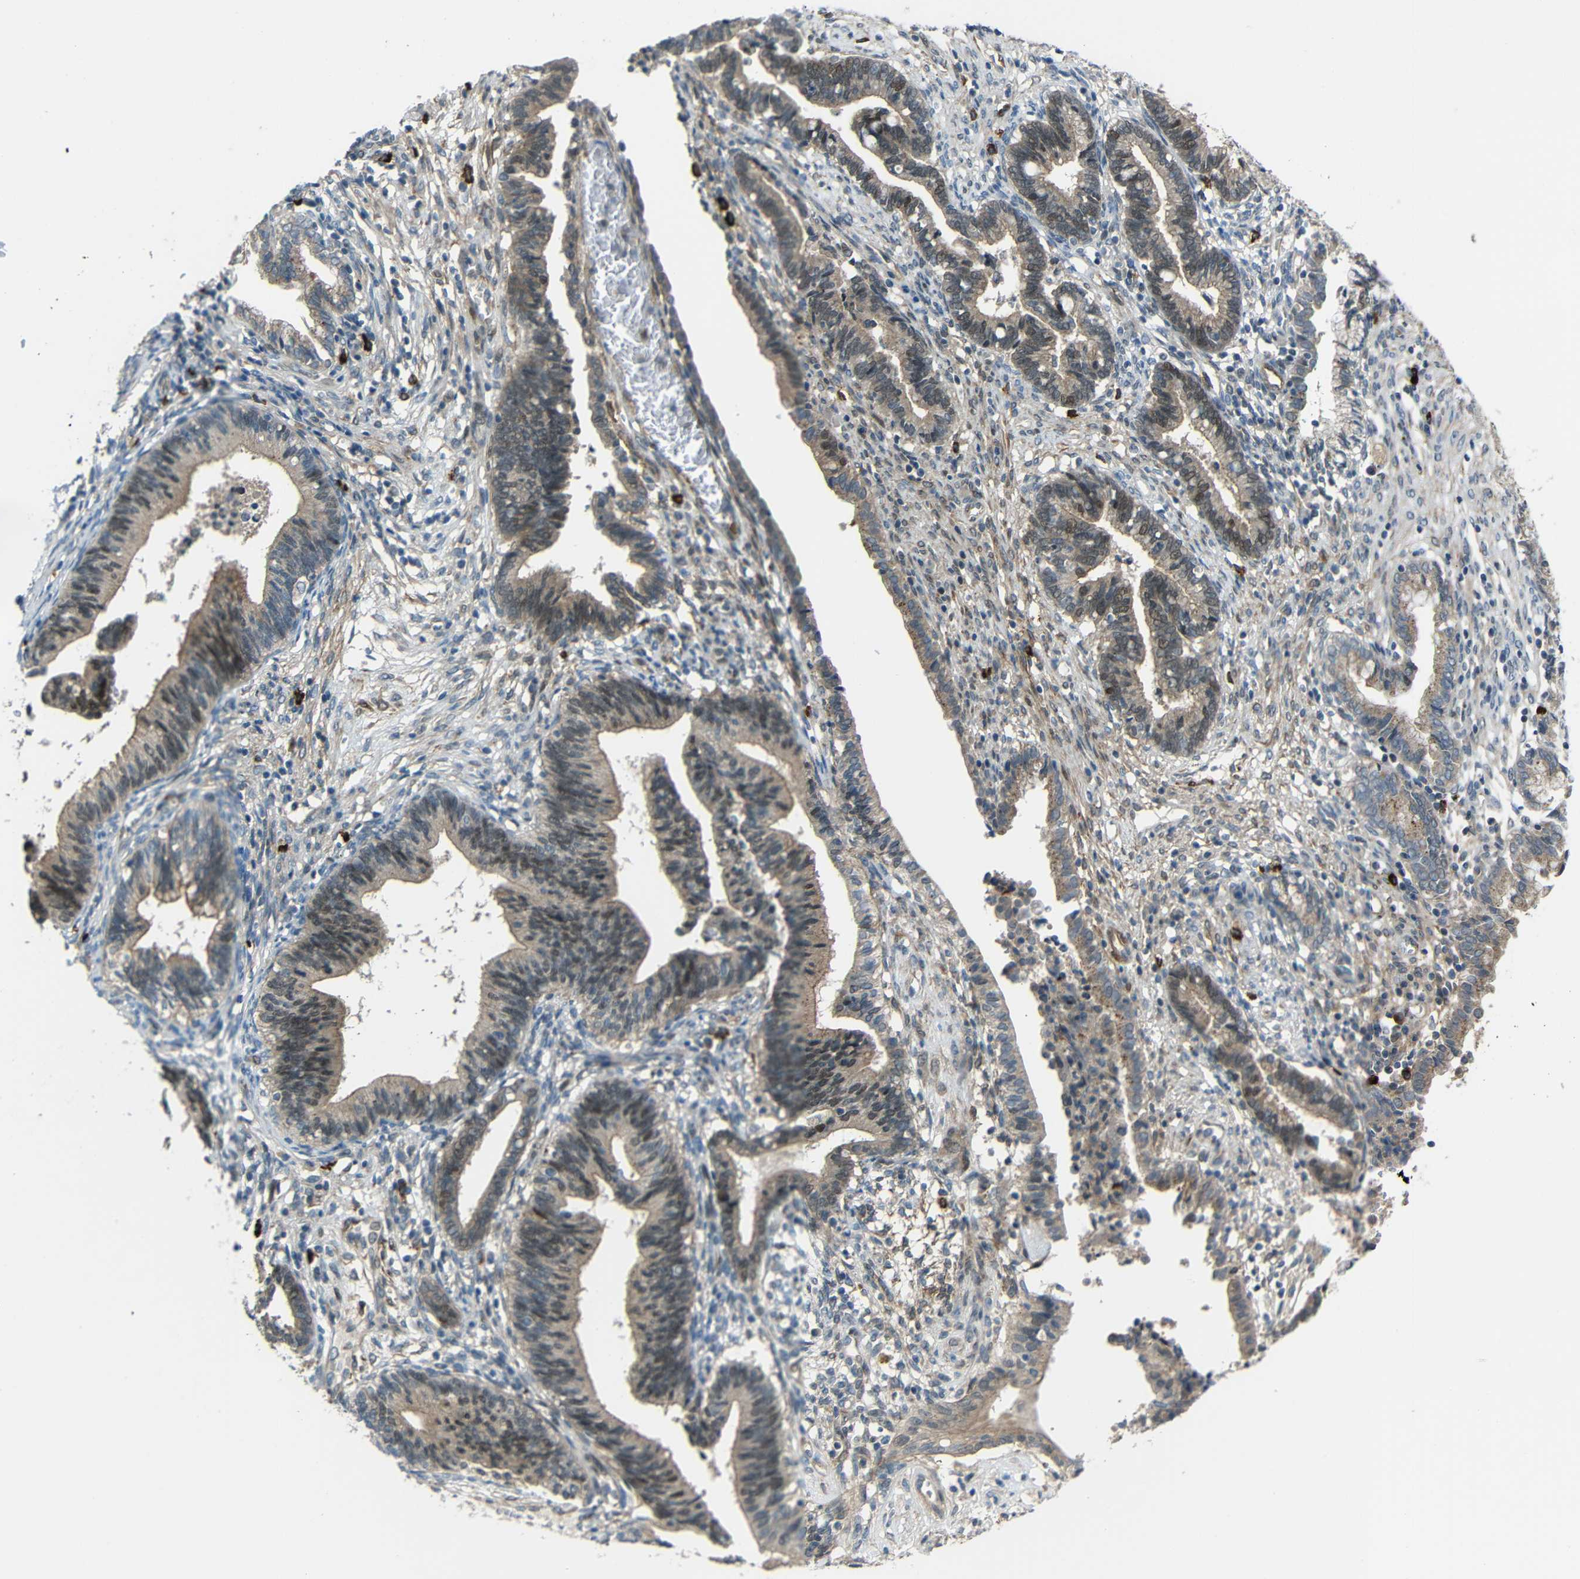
{"staining": {"intensity": "weak", "quantity": ">75%", "location": "cytoplasmic/membranous"}, "tissue": "cervical cancer", "cell_type": "Tumor cells", "image_type": "cancer", "snomed": [{"axis": "morphology", "description": "Adenocarcinoma, NOS"}, {"axis": "topography", "description": "Cervix"}], "caption": "Protein analysis of cervical adenocarcinoma tissue shows weak cytoplasmic/membranous positivity in approximately >75% of tumor cells. (DAB IHC with brightfield microscopy, high magnification).", "gene": "DCLK1", "patient": {"sex": "female", "age": 44}}